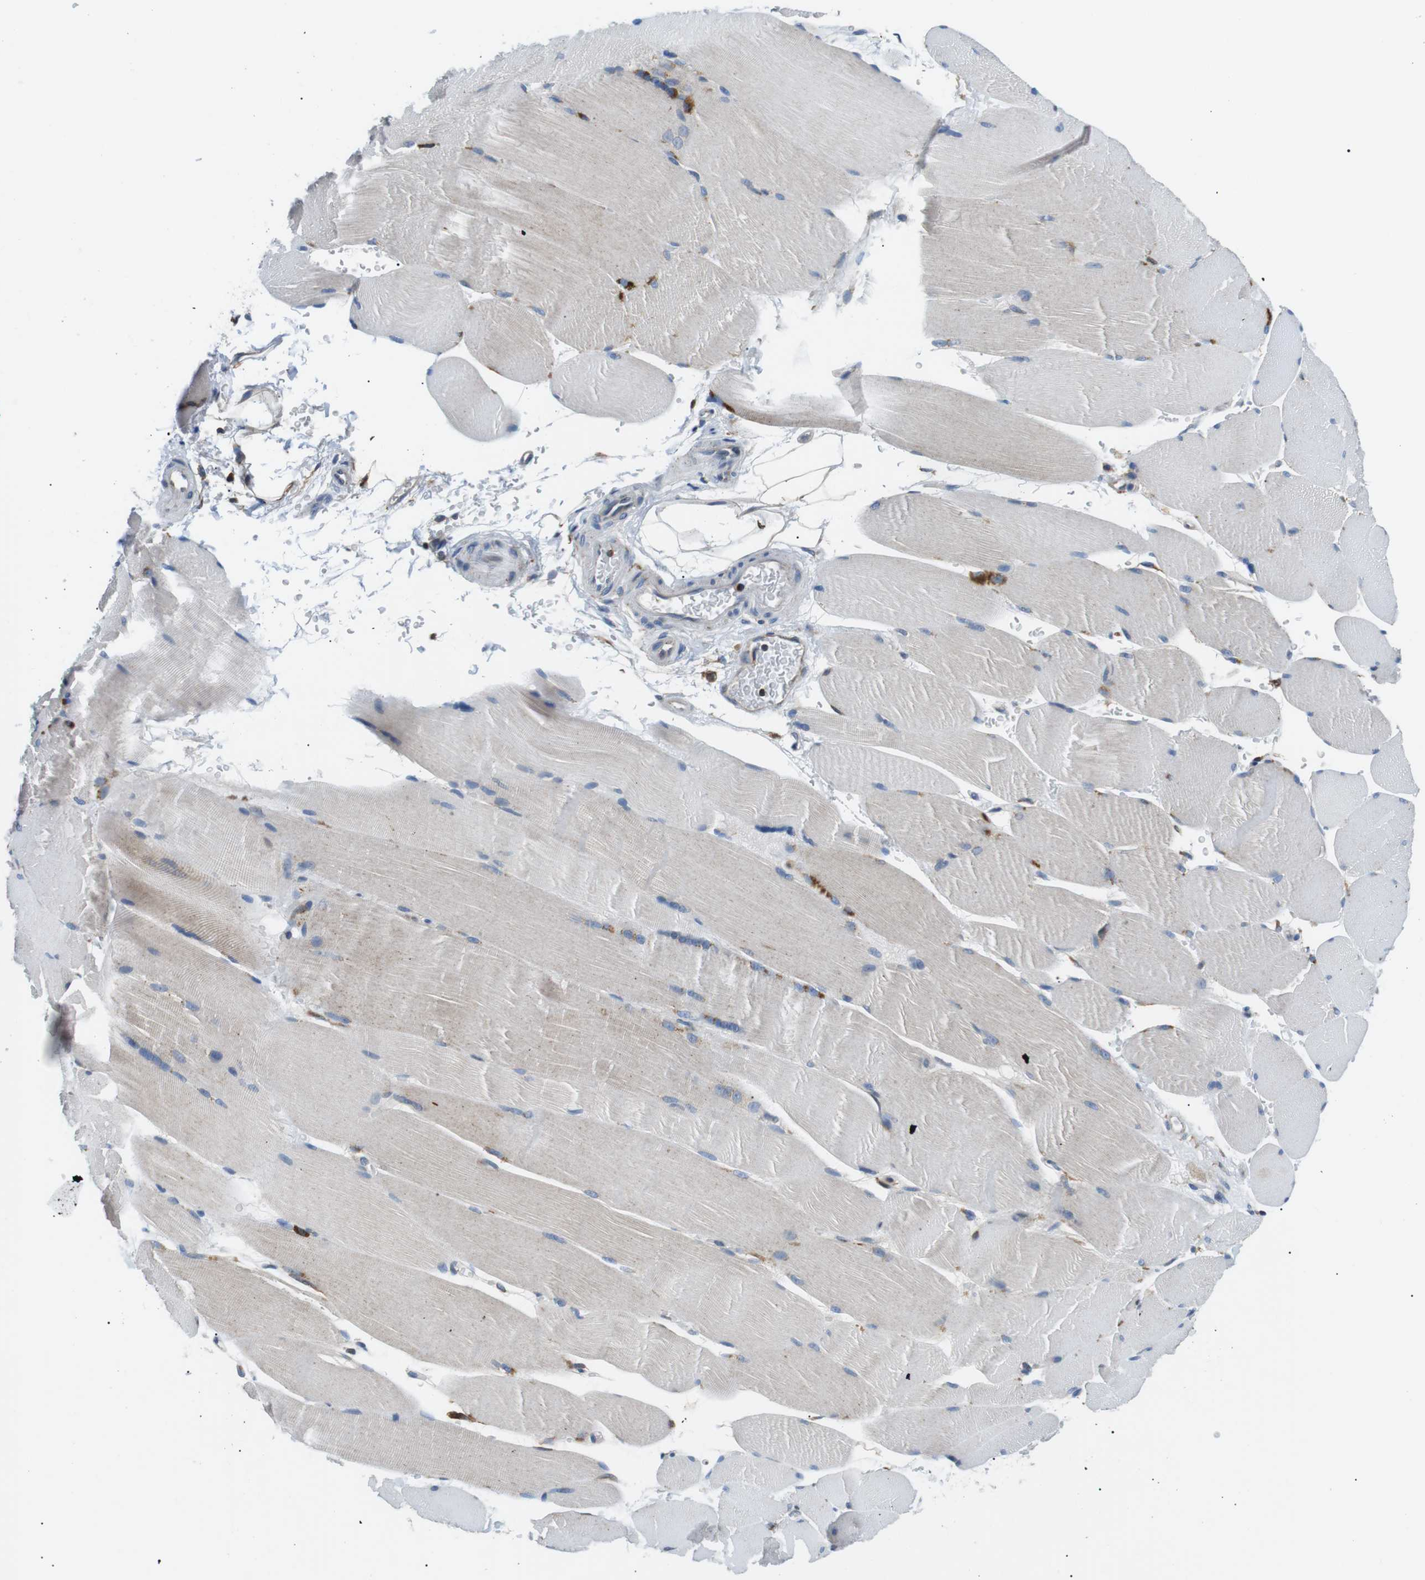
{"staining": {"intensity": "negative", "quantity": "none", "location": "none"}, "tissue": "skeletal muscle", "cell_type": "Myocytes", "image_type": "normal", "snomed": [{"axis": "morphology", "description": "Normal tissue, NOS"}, {"axis": "topography", "description": "Skin"}, {"axis": "topography", "description": "Skeletal muscle"}], "caption": "Protein analysis of unremarkable skeletal muscle demonstrates no significant positivity in myocytes. (DAB (3,3'-diaminobenzidine) IHC visualized using brightfield microscopy, high magnification).", "gene": "RAB9A", "patient": {"sex": "male", "age": 83}}